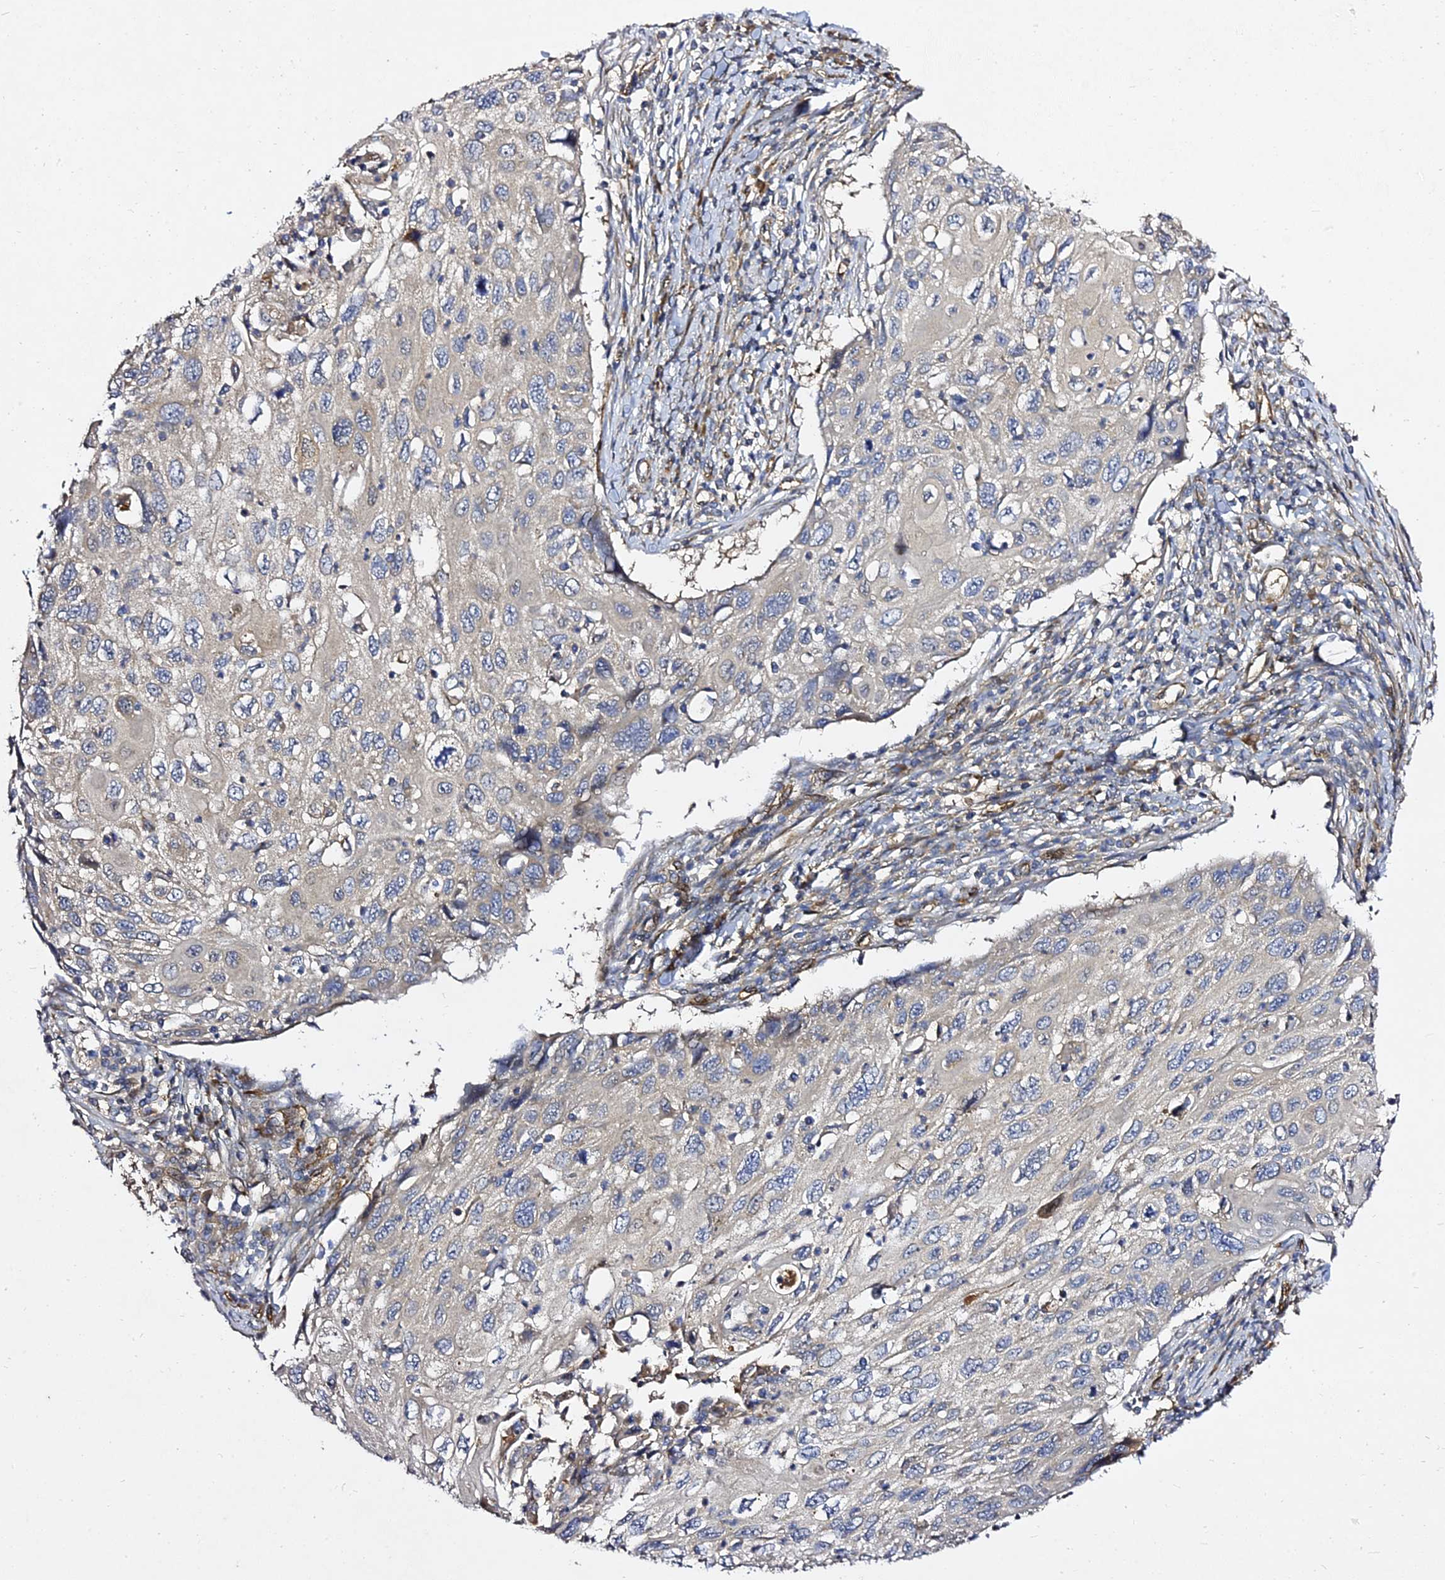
{"staining": {"intensity": "weak", "quantity": "<25%", "location": "cytoplasmic/membranous"}, "tissue": "cervical cancer", "cell_type": "Tumor cells", "image_type": "cancer", "snomed": [{"axis": "morphology", "description": "Squamous cell carcinoma, NOS"}, {"axis": "topography", "description": "Cervix"}], "caption": "The IHC histopathology image has no significant positivity in tumor cells of cervical cancer tissue.", "gene": "GRTP1", "patient": {"sex": "female", "age": 70}}